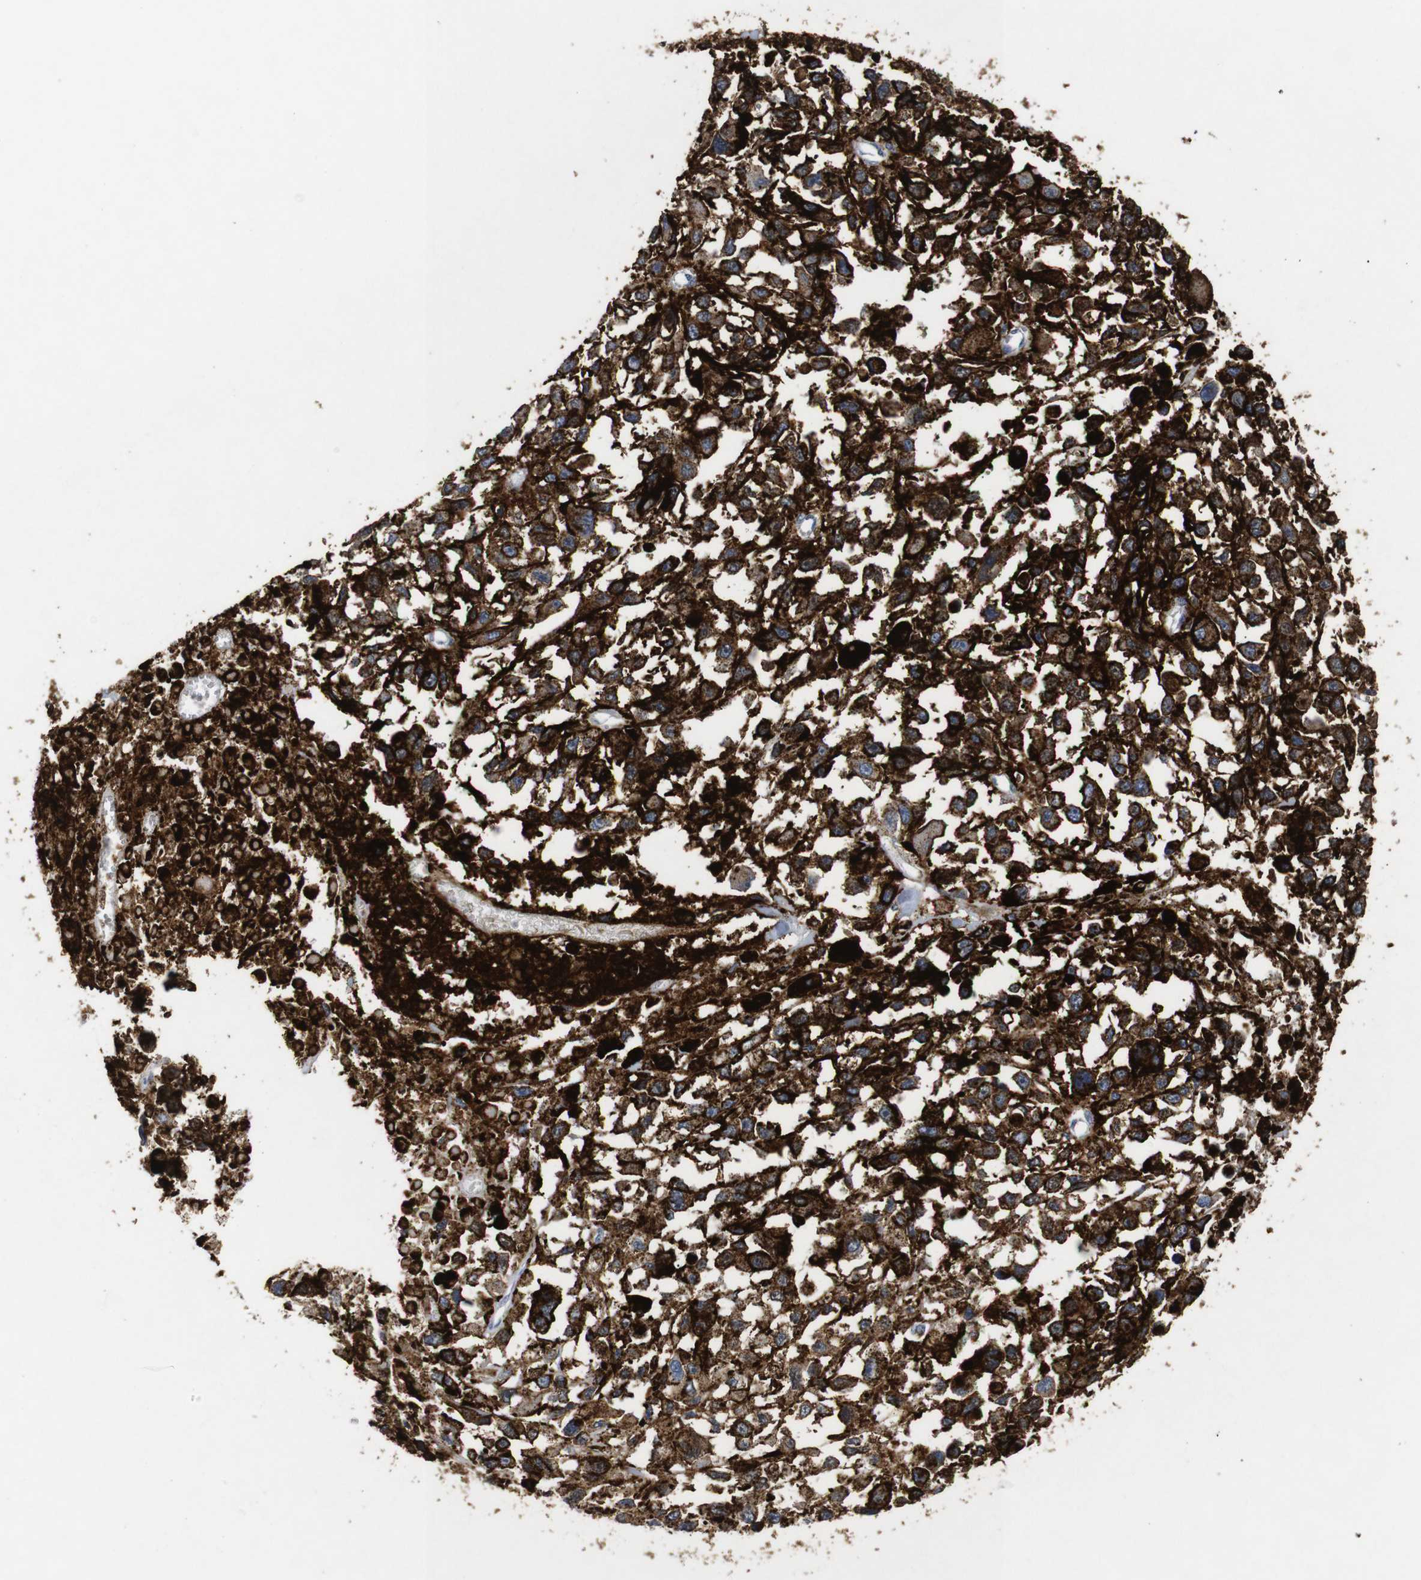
{"staining": {"intensity": "strong", "quantity": ">75%", "location": "cytoplasmic/membranous"}, "tissue": "melanoma", "cell_type": "Tumor cells", "image_type": "cancer", "snomed": [{"axis": "morphology", "description": "Malignant melanoma, Metastatic site"}, {"axis": "topography", "description": "Lymph node"}], "caption": "Tumor cells reveal high levels of strong cytoplasmic/membranous positivity in approximately >75% of cells in human melanoma.", "gene": "SDCBP", "patient": {"sex": "male", "age": 59}}